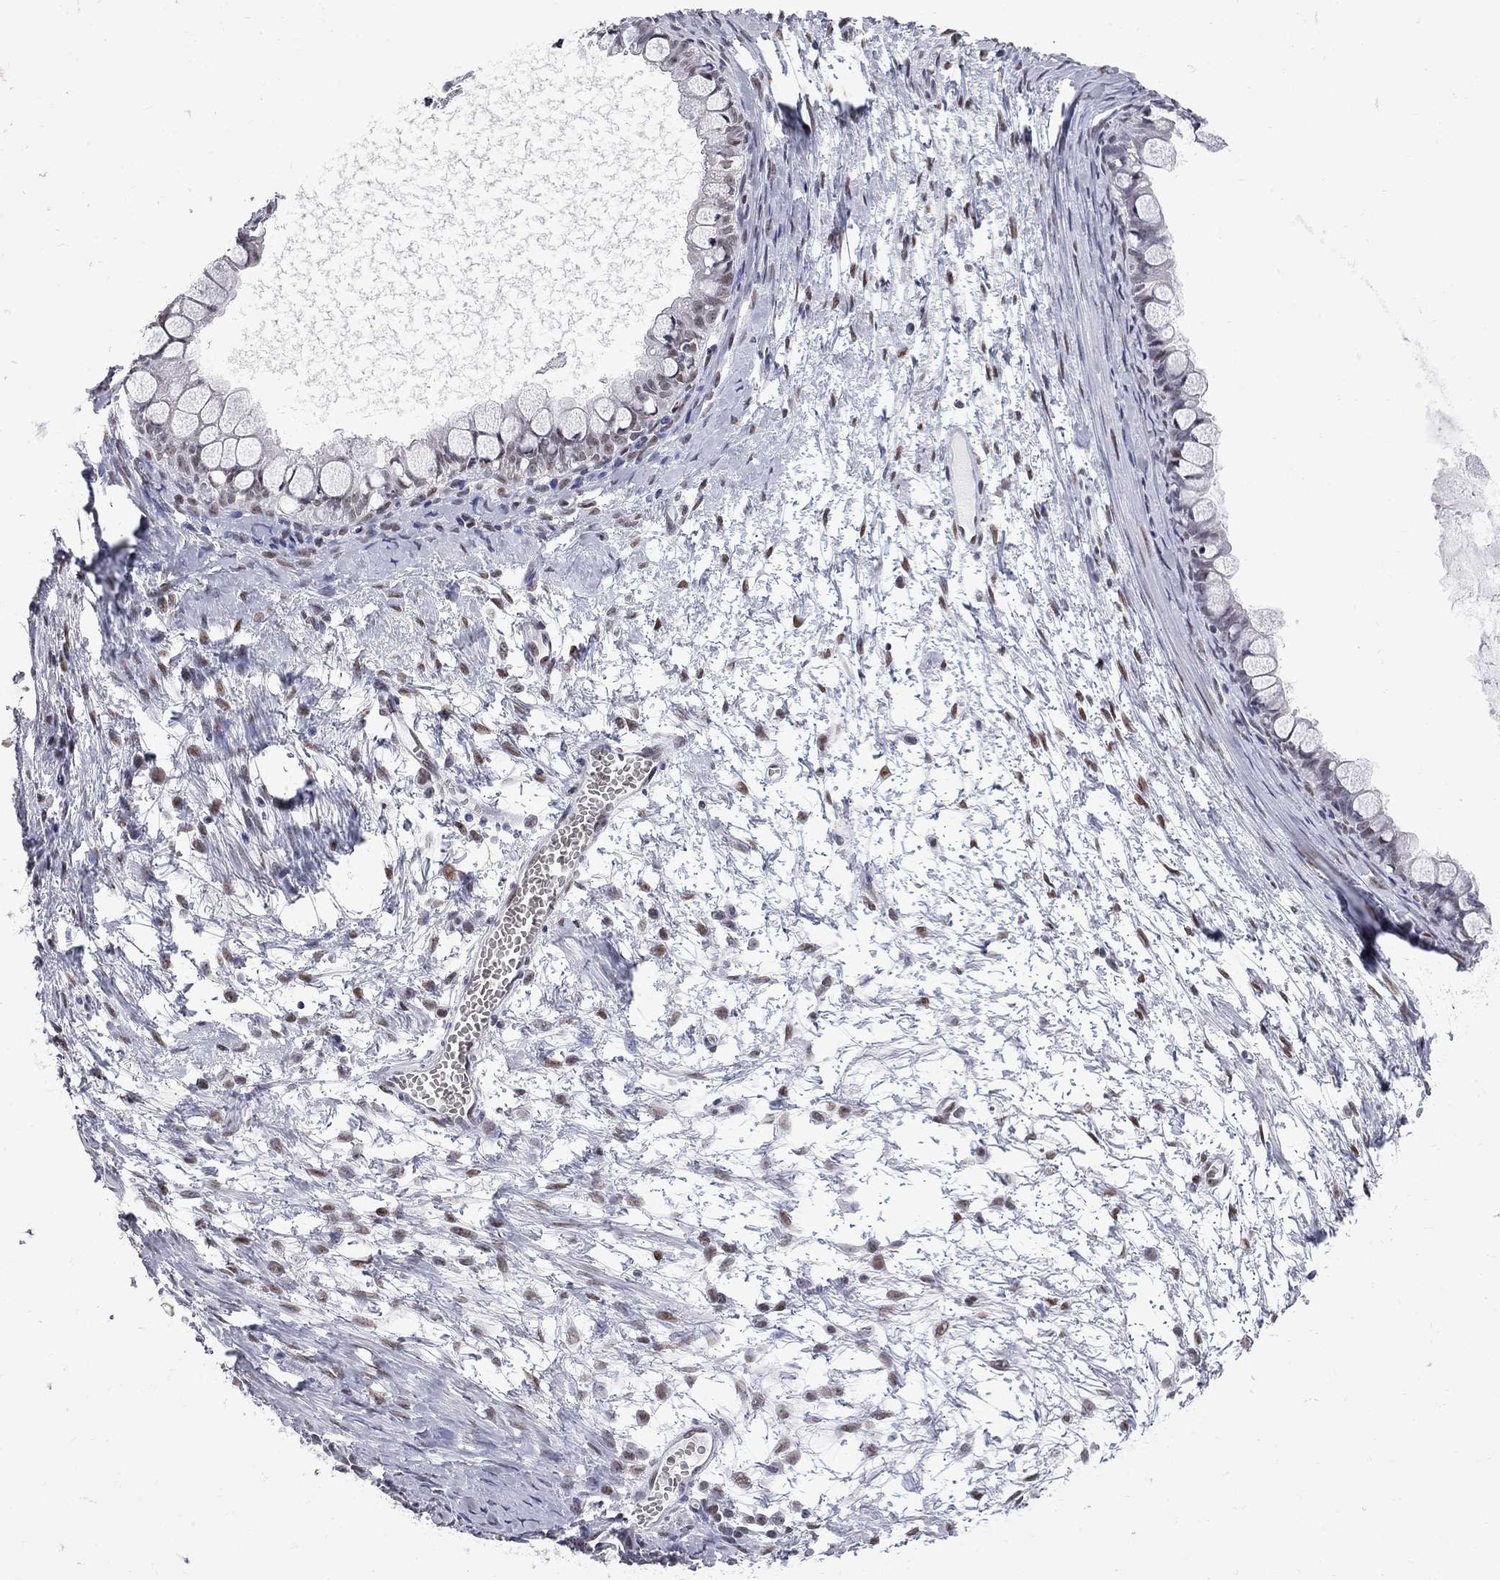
{"staining": {"intensity": "weak", "quantity": "<25%", "location": "nuclear"}, "tissue": "ovarian cancer", "cell_type": "Tumor cells", "image_type": "cancer", "snomed": [{"axis": "morphology", "description": "Cystadenocarcinoma, mucinous, NOS"}, {"axis": "topography", "description": "Ovary"}], "caption": "IHC micrograph of neoplastic tissue: human ovarian cancer stained with DAB (3,3'-diaminobenzidine) demonstrates no significant protein positivity in tumor cells.", "gene": "ZBTB47", "patient": {"sex": "female", "age": 63}}